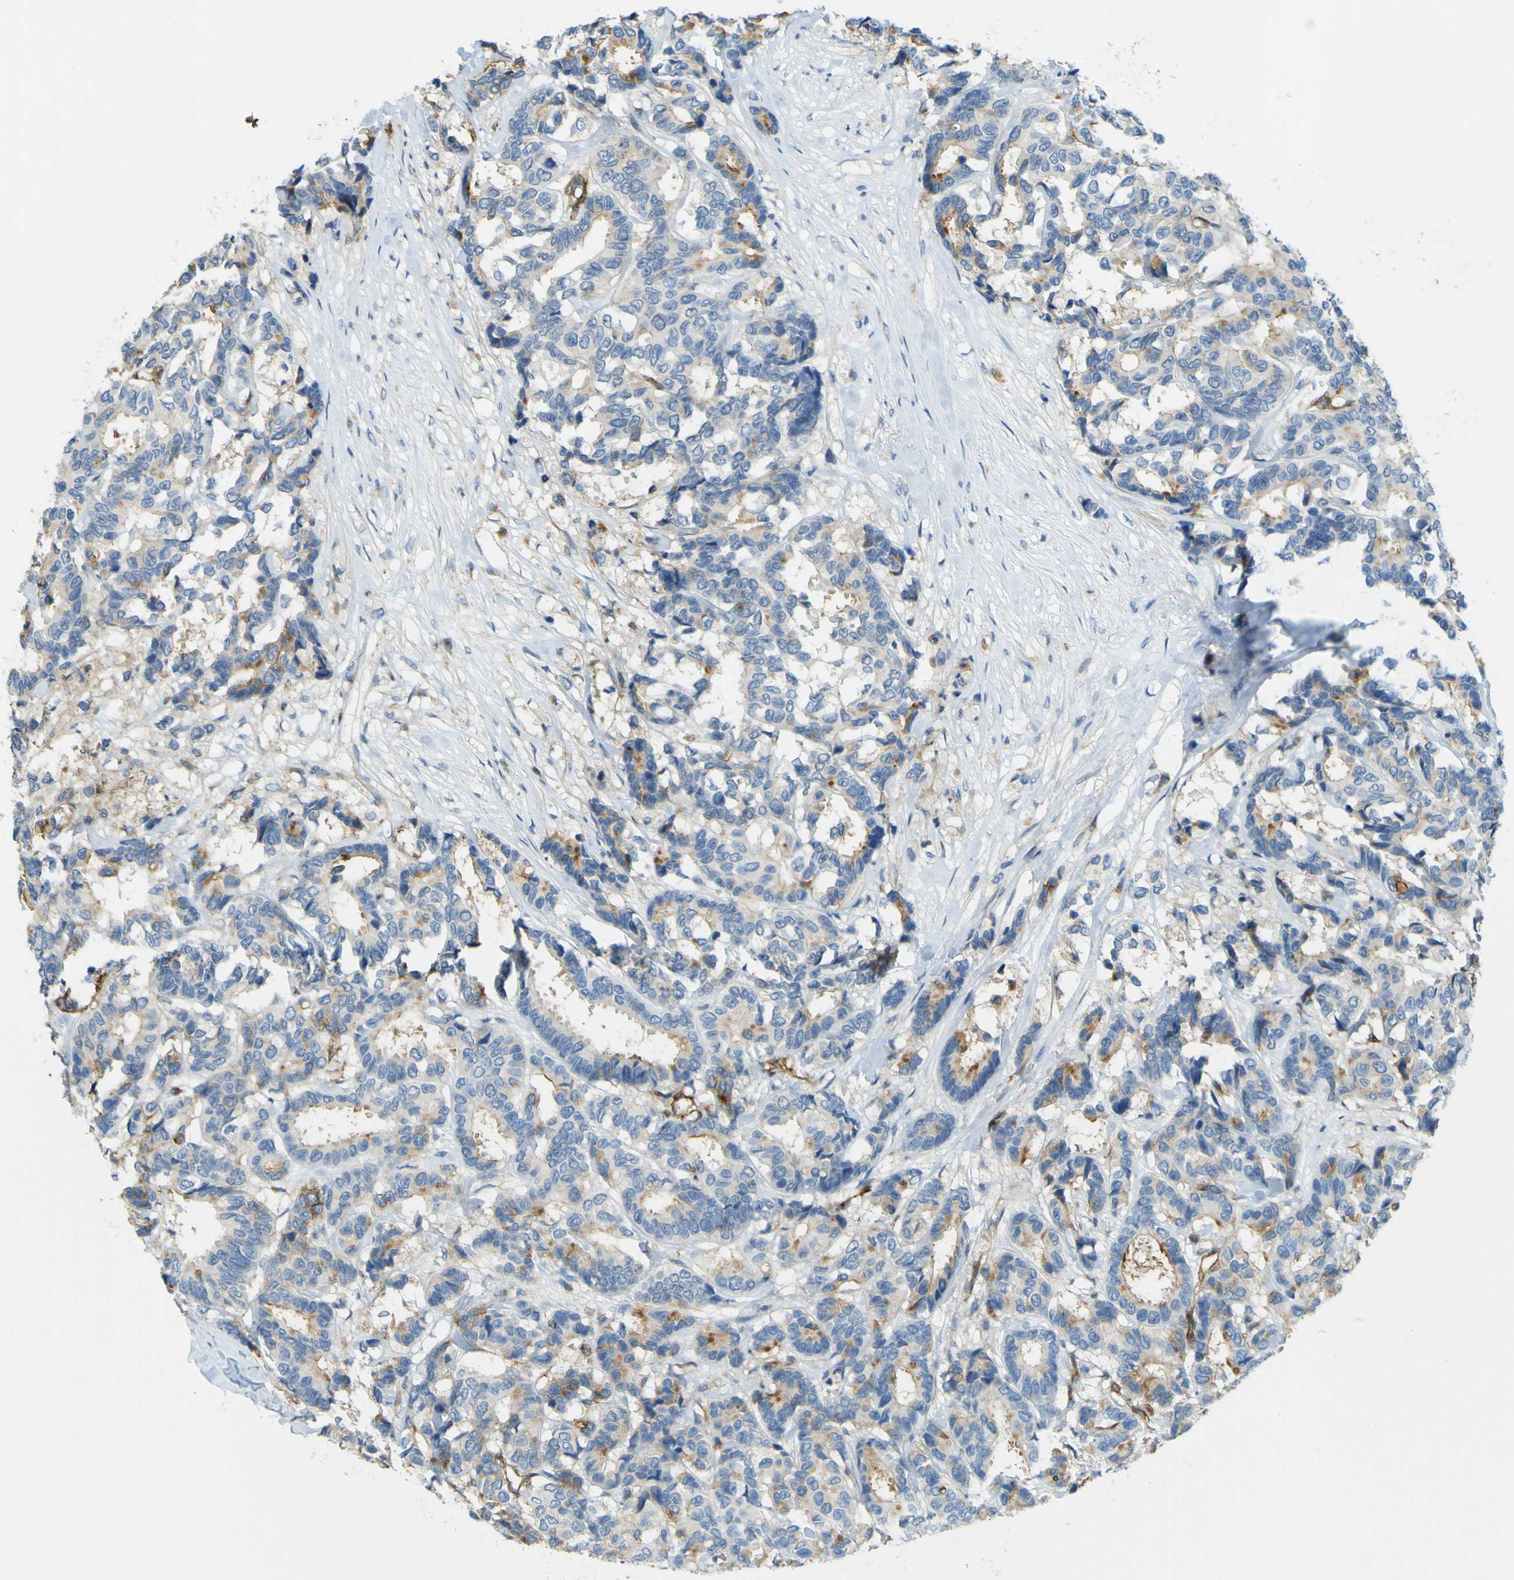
{"staining": {"intensity": "moderate", "quantity": "25%-75%", "location": "cytoplasmic/membranous"}, "tissue": "breast cancer", "cell_type": "Tumor cells", "image_type": "cancer", "snomed": [{"axis": "morphology", "description": "Duct carcinoma"}, {"axis": "topography", "description": "Breast"}], "caption": "Breast intraductal carcinoma was stained to show a protein in brown. There is medium levels of moderate cytoplasmic/membranous positivity in about 25%-75% of tumor cells.", "gene": "PLXDC1", "patient": {"sex": "female", "age": 87}}